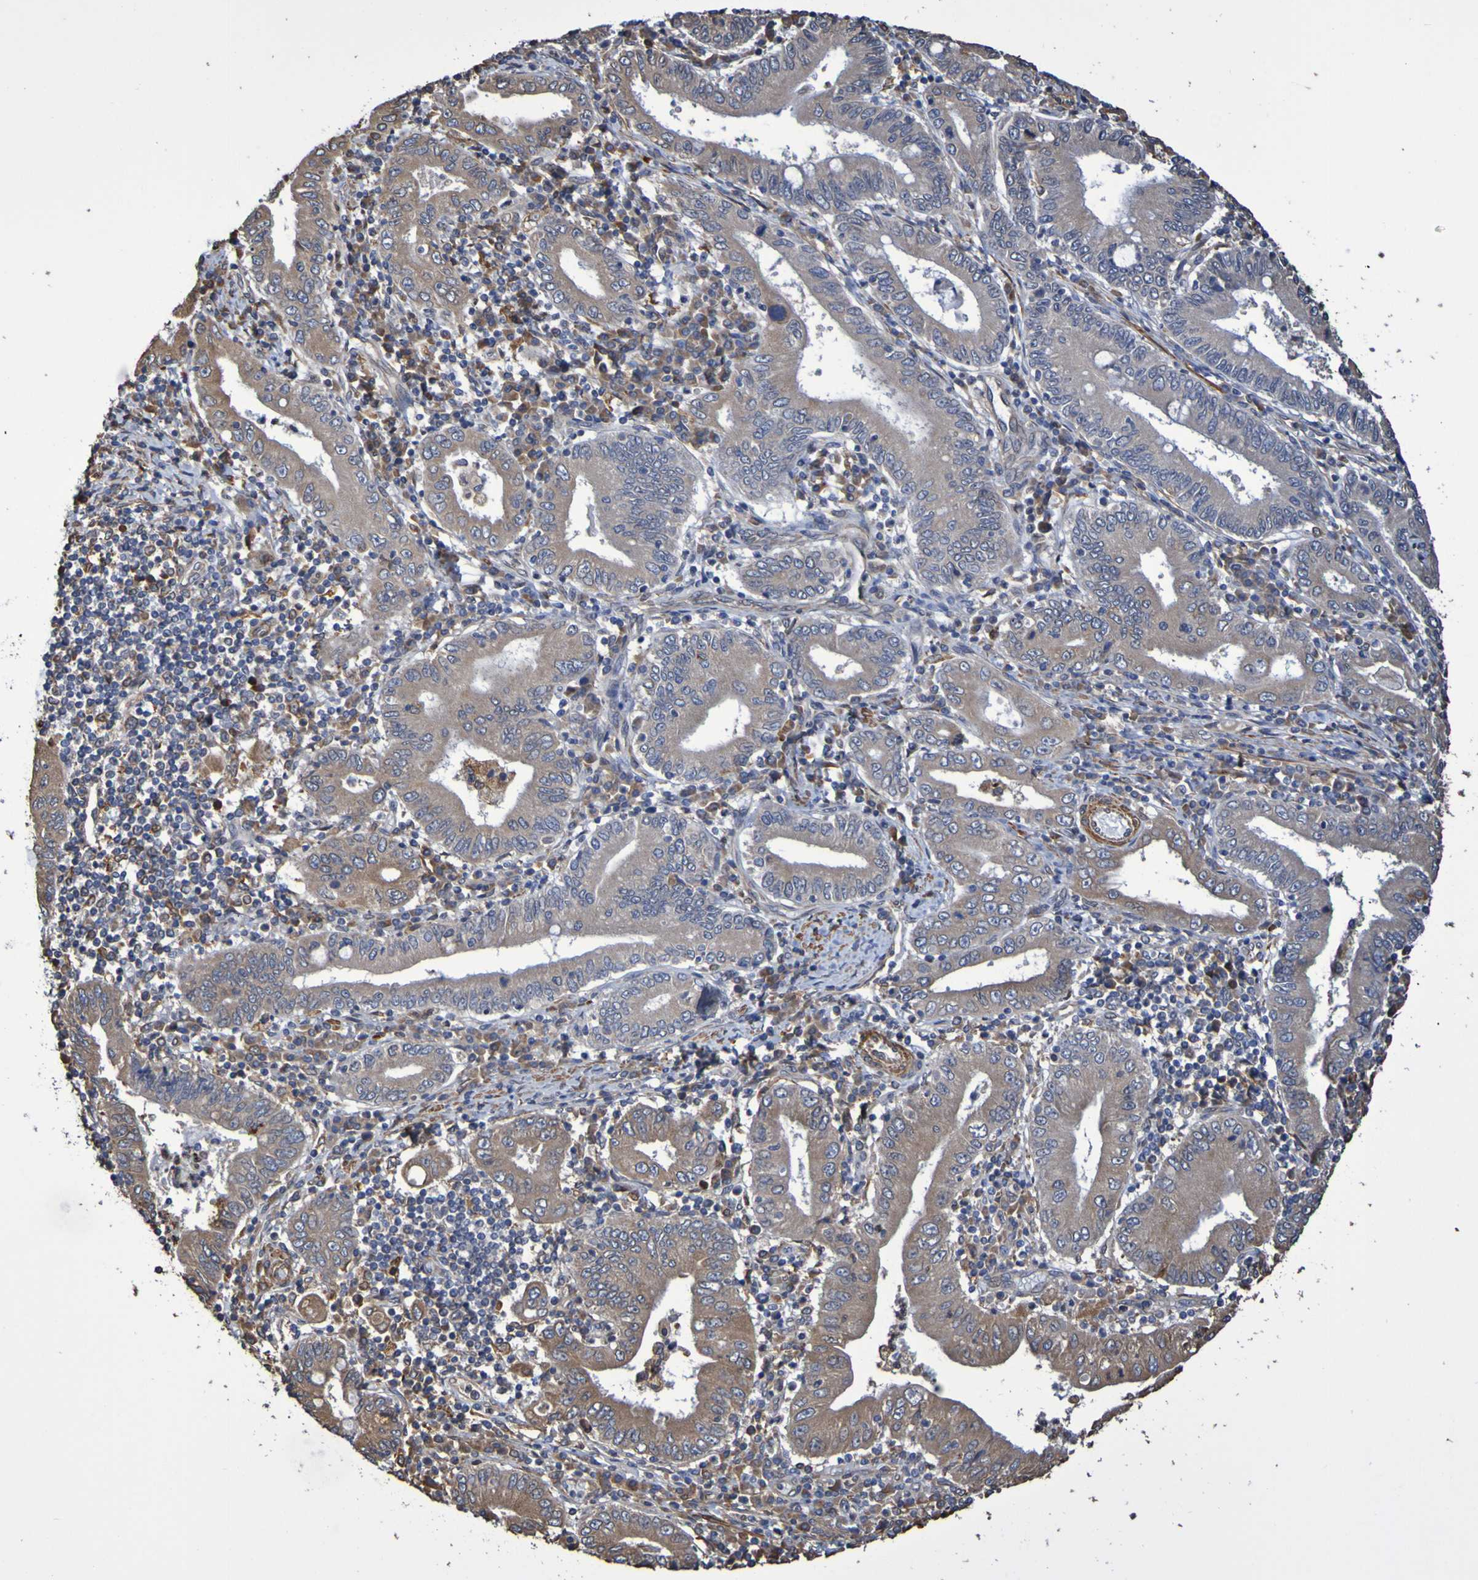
{"staining": {"intensity": "weak", "quantity": ">75%", "location": "cytoplasmic/membranous"}, "tissue": "stomach cancer", "cell_type": "Tumor cells", "image_type": "cancer", "snomed": [{"axis": "morphology", "description": "Normal tissue, NOS"}, {"axis": "morphology", "description": "Adenocarcinoma, NOS"}, {"axis": "topography", "description": "Esophagus"}, {"axis": "topography", "description": "Stomach, upper"}, {"axis": "topography", "description": "Peripheral nerve tissue"}], "caption": "Weak cytoplasmic/membranous positivity for a protein is present in about >75% of tumor cells of stomach adenocarcinoma using immunohistochemistry.", "gene": "RAB11A", "patient": {"sex": "male", "age": 62}}